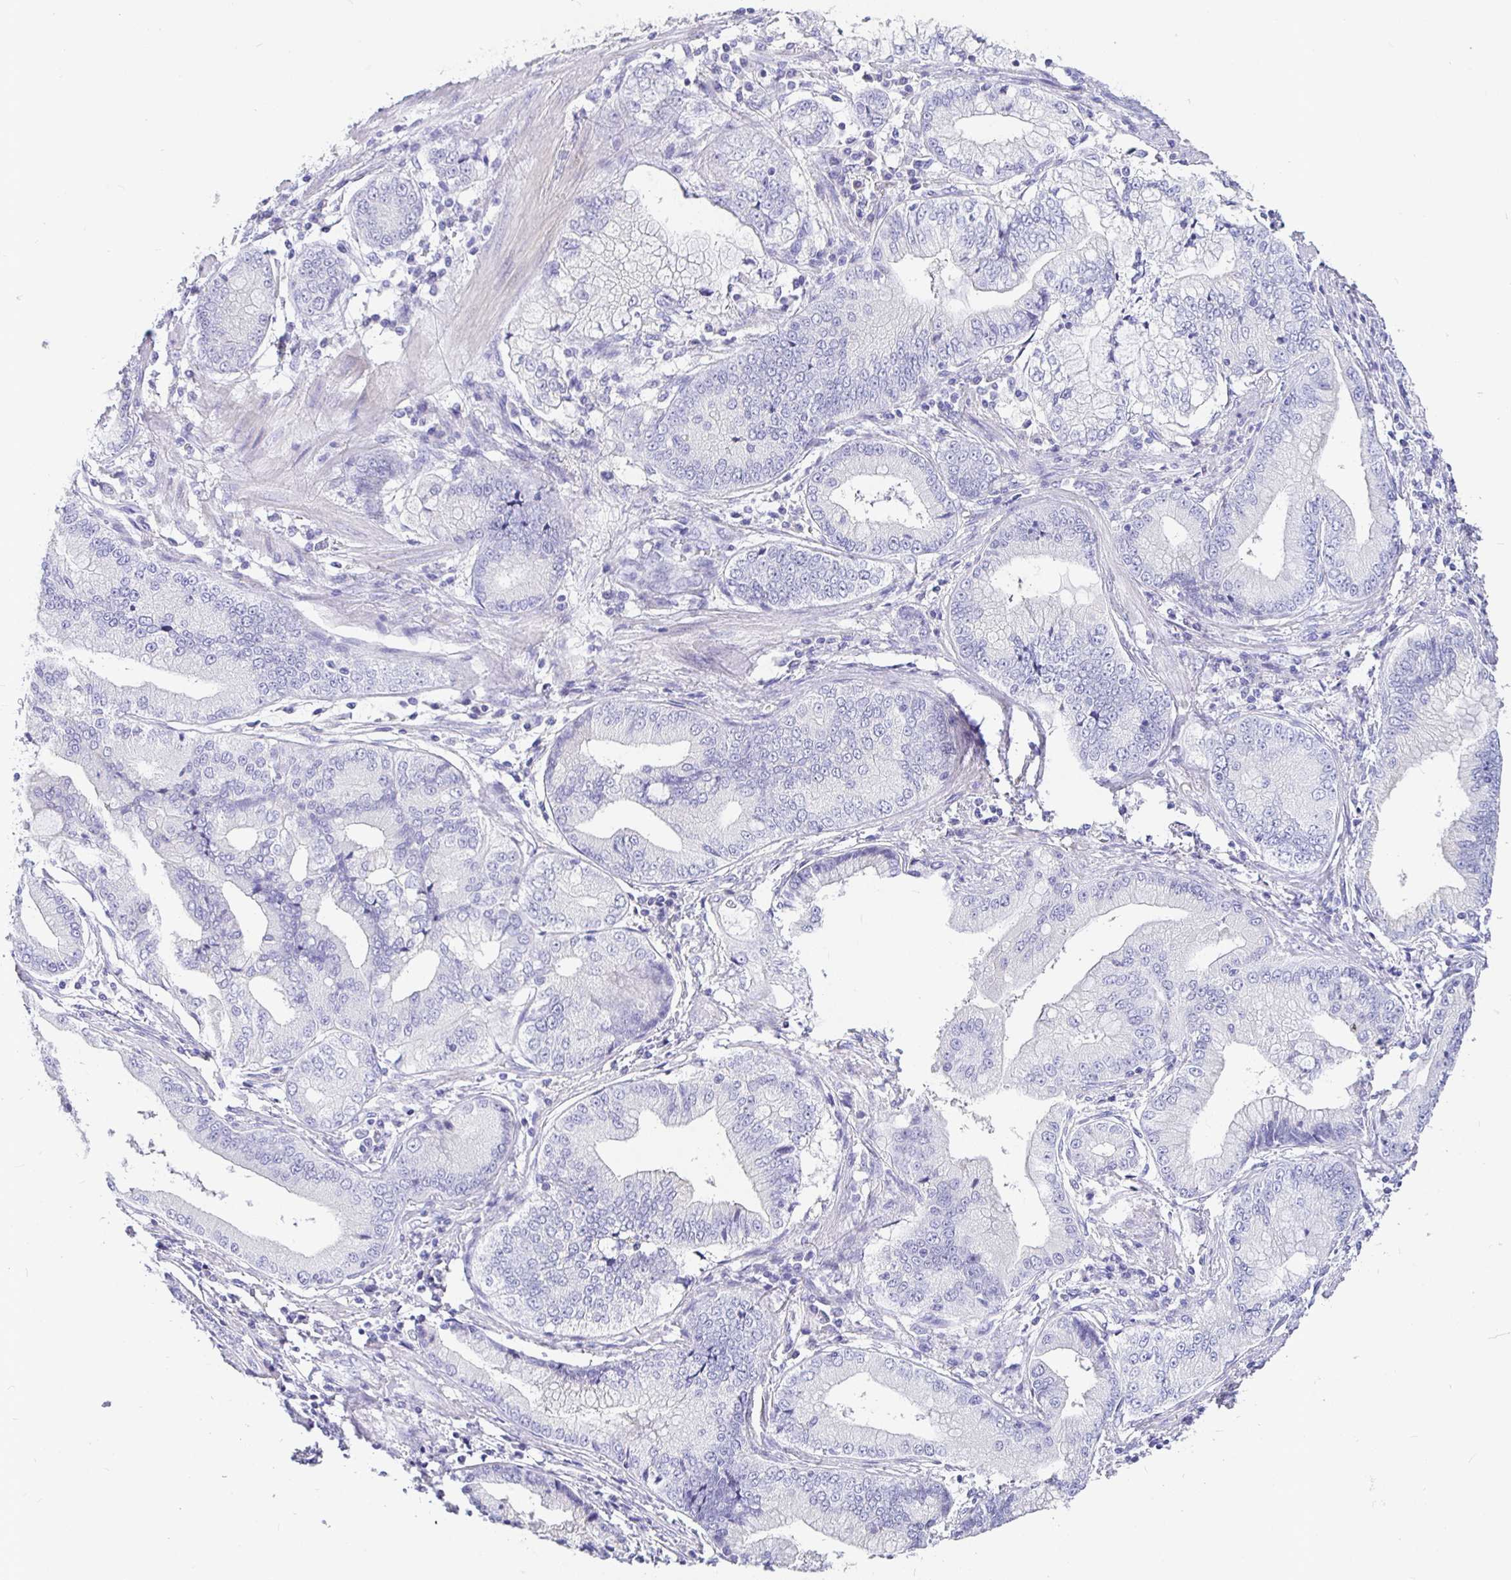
{"staining": {"intensity": "negative", "quantity": "none", "location": "none"}, "tissue": "stomach cancer", "cell_type": "Tumor cells", "image_type": "cancer", "snomed": [{"axis": "morphology", "description": "Adenocarcinoma, NOS"}, {"axis": "topography", "description": "Stomach, upper"}], "caption": "Stomach adenocarcinoma was stained to show a protein in brown. There is no significant expression in tumor cells.", "gene": "TPTE", "patient": {"sex": "female", "age": 74}}